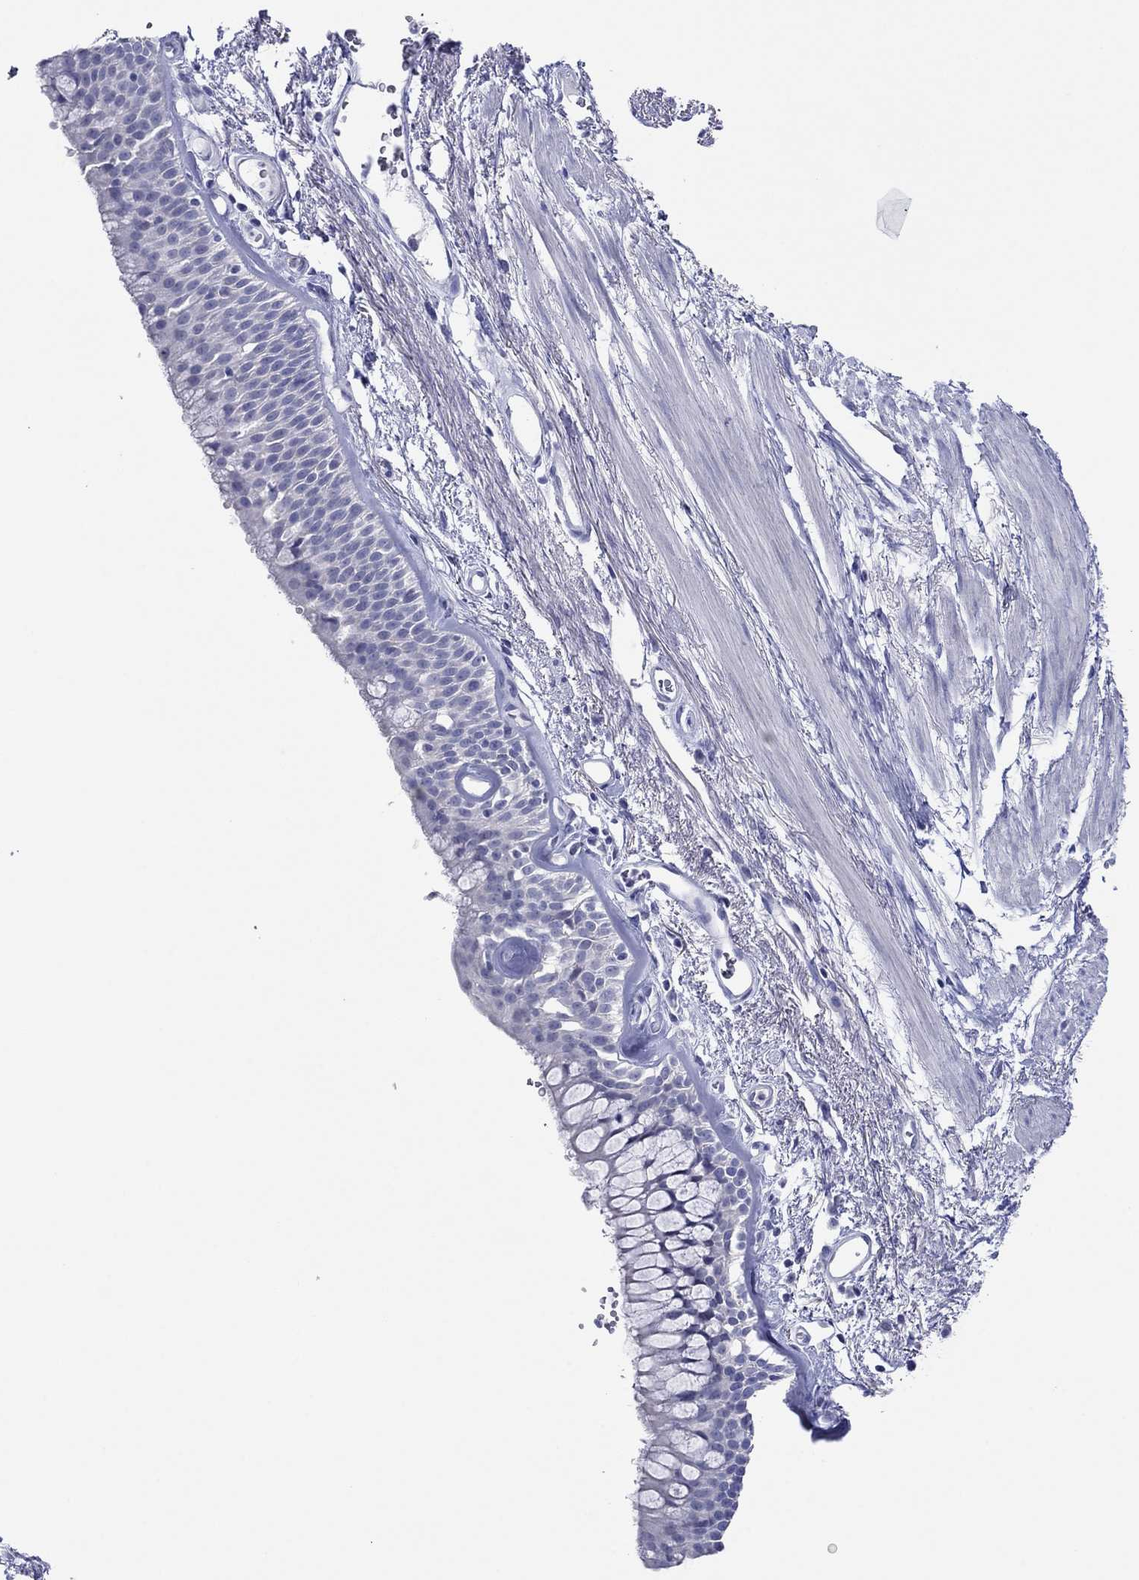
{"staining": {"intensity": "negative", "quantity": "none", "location": "none"}, "tissue": "bronchus", "cell_type": "Respiratory epithelial cells", "image_type": "normal", "snomed": [{"axis": "morphology", "description": "Normal tissue, NOS"}, {"axis": "topography", "description": "Bronchus"}, {"axis": "topography", "description": "Lung"}], "caption": "This is an immunohistochemistry (IHC) photomicrograph of benign human bronchus. There is no positivity in respiratory epithelial cells.", "gene": "MAGEB6", "patient": {"sex": "female", "age": 57}}